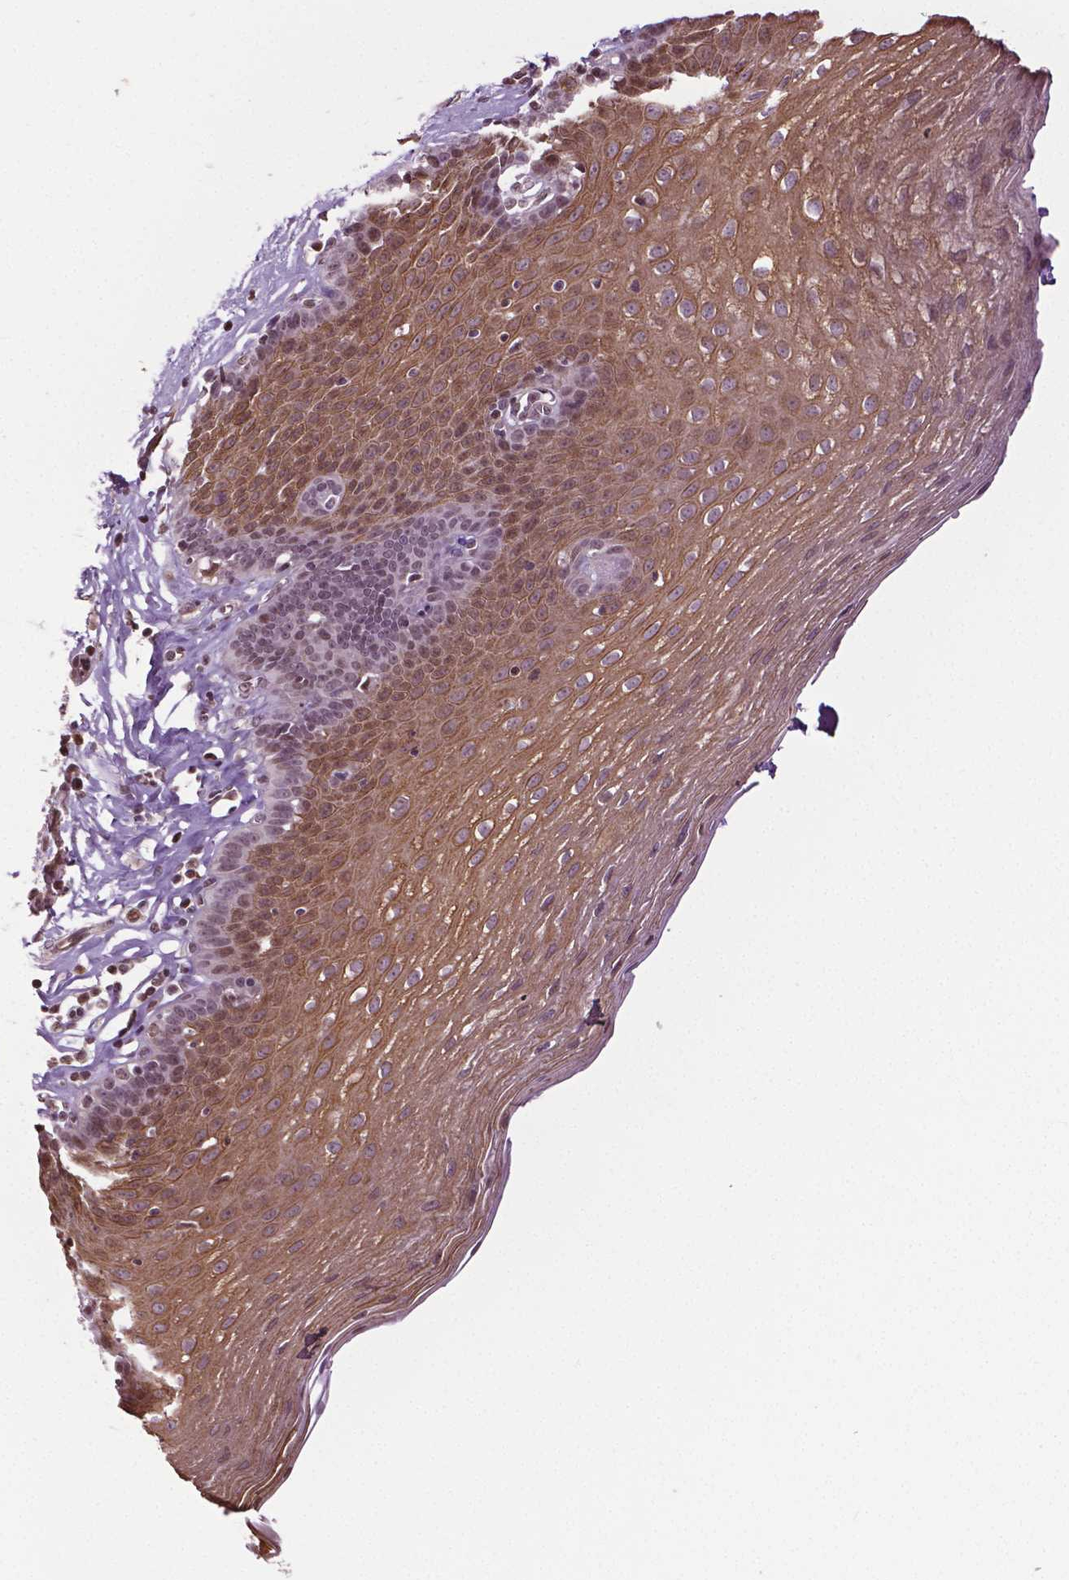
{"staining": {"intensity": "moderate", "quantity": "25%-75%", "location": "cytoplasmic/membranous,nuclear"}, "tissue": "esophagus", "cell_type": "Squamous epithelial cells", "image_type": "normal", "snomed": [{"axis": "morphology", "description": "Normal tissue, NOS"}, {"axis": "topography", "description": "Esophagus"}], "caption": "Protein staining by IHC displays moderate cytoplasmic/membranous,nuclear positivity in approximately 25%-75% of squamous epithelial cells in benign esophagus.", "gene": "DLX5", "patient": {"sex": "female", "age": 81}}